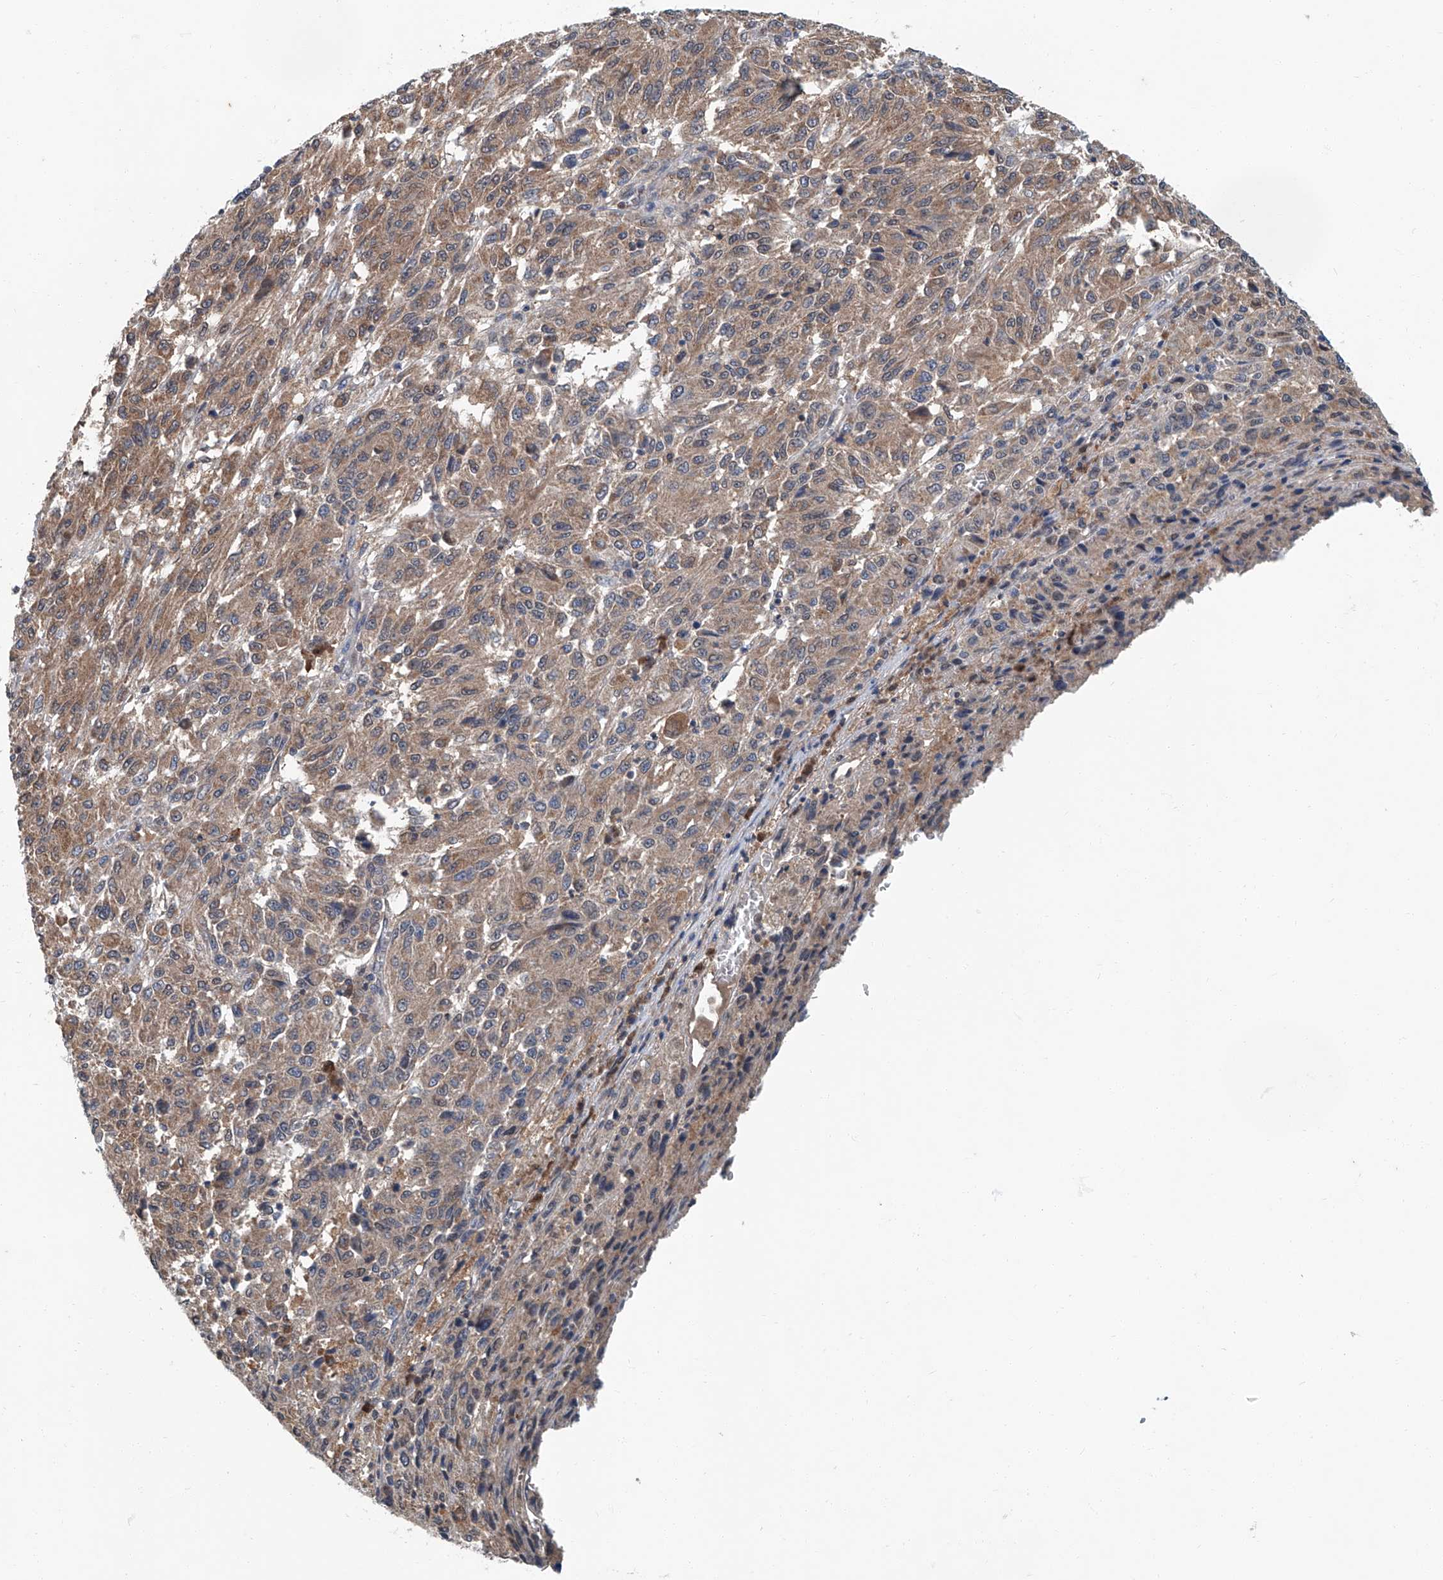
{"staining": {"intensity": "moderate", "quantity": ">75%", "location": "cytoplasmic/membranous"}, "tissue": "melanoma", "cell_type": "Tumor cells", "image_type": "cancer", "snomed": [{"axis": "morphology", "description": "Malignant melanoma, Metastatic site"}, {"axis": "topography", "description": "Lung"}], "caption": "Brown immunohistochemical staining in human malignant melanoma (metastatic site) demonstrates moderate cytoplasmic/membranous expression in about >75% of tumor cells. (DAB (3,3'-diaminobenzidine) = brown stain, brightfield microscopy at high magnification).", "gene": "CLK1", "patient": {"sex": "male", "age": 64}}